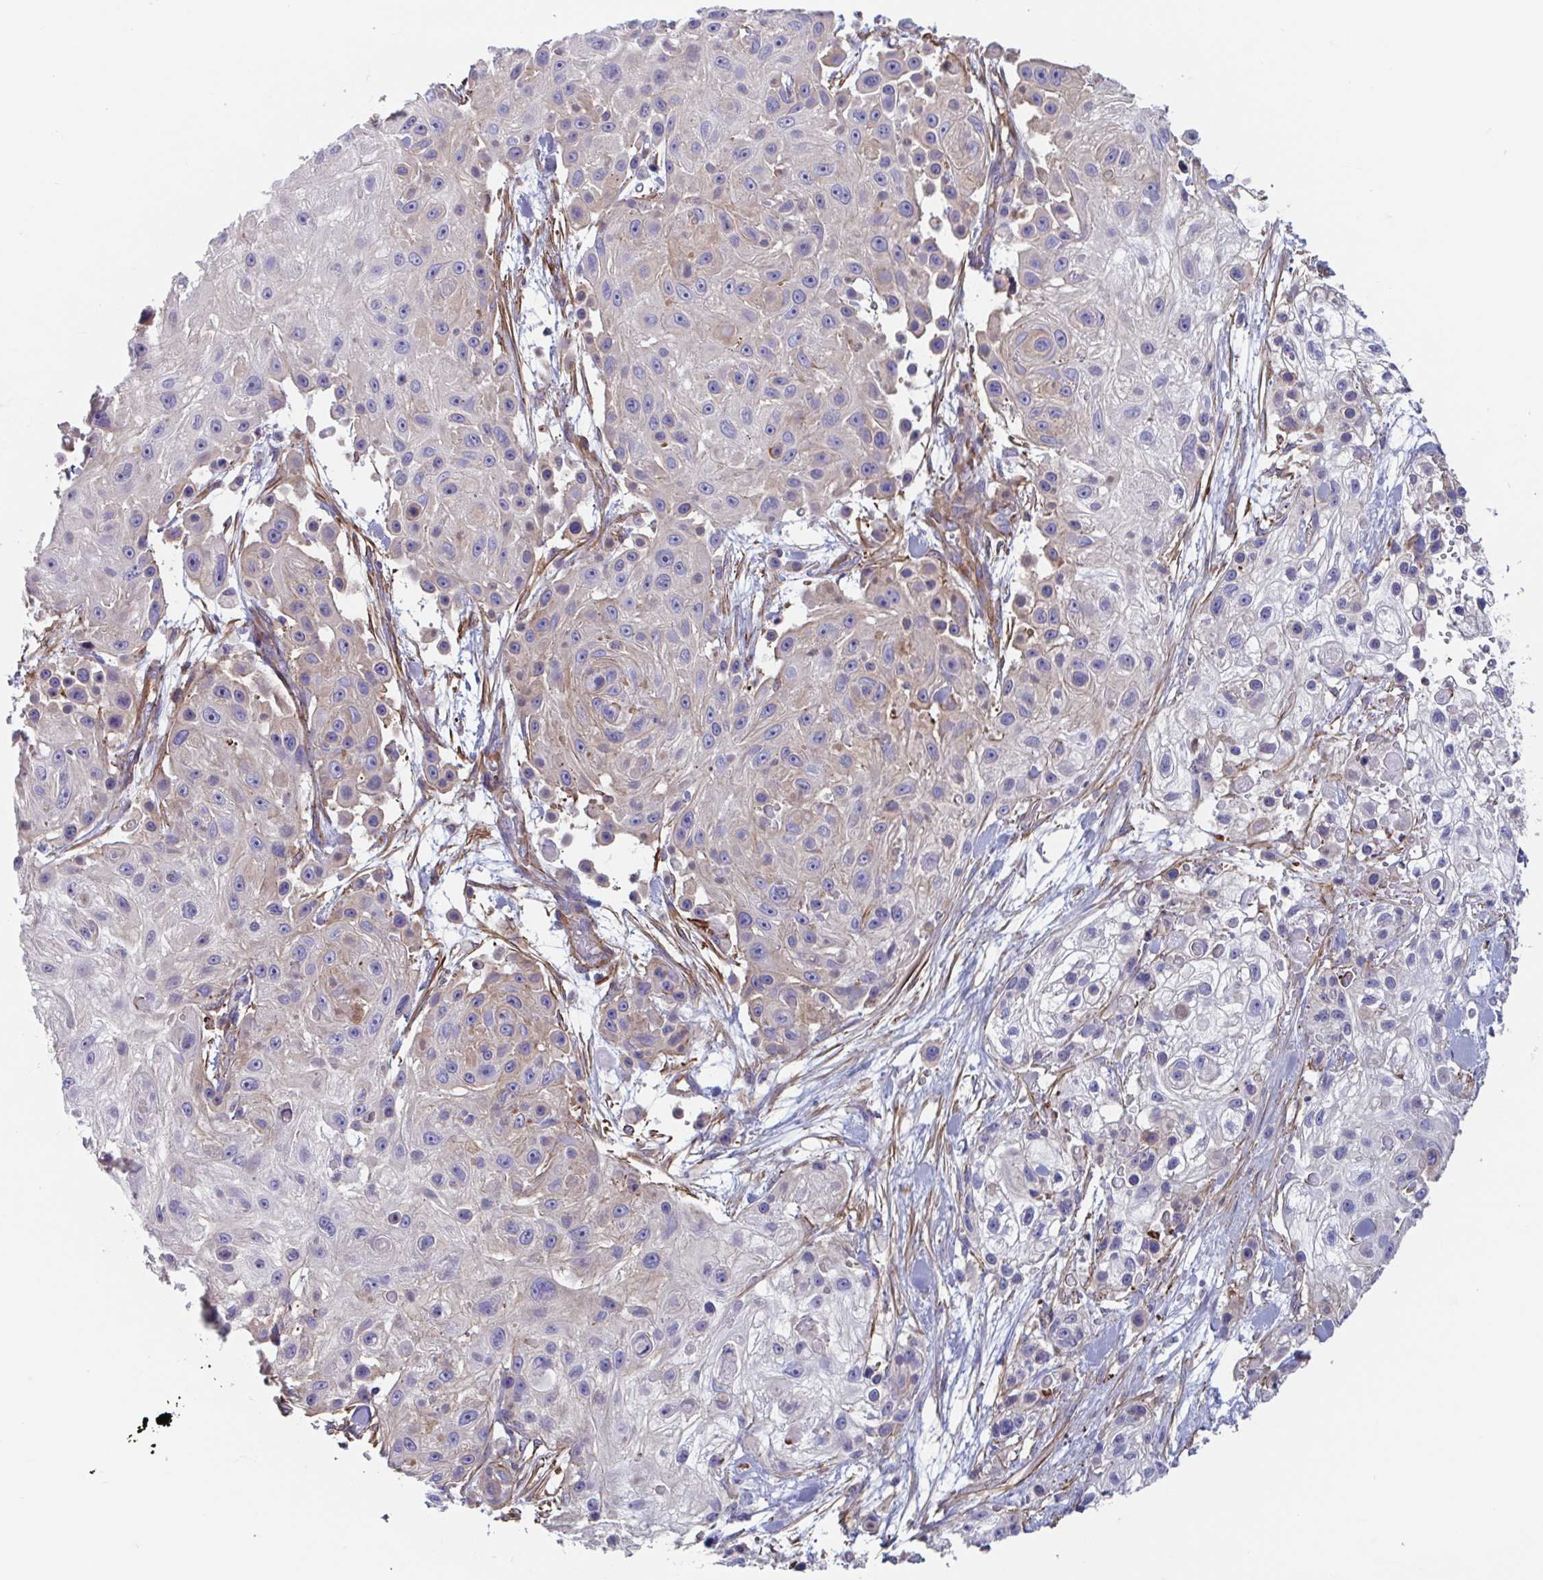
{"staining": {"intensity": "weak", "quantity": "25%-75%", "location": "cytoplasmic/membranous"}, "tissue": "skin cancer", "cell_type": "Tumor cells", "image_type": "cancer", "snomed": [{"axis": "morphology", "description": "Squamous cell carcinoma, NOS"}, {"axis": "topography", "description": "Skin"}], "caption": "Brown immunohistochemical staining in squamous cell carcinoma (skin) demonstrates weak cytoplasmic/membranous expression in approximately 25%-75% of tumor cells.", "gene": "SHISA7", "patient": {"sex": "male", "age": 67}}